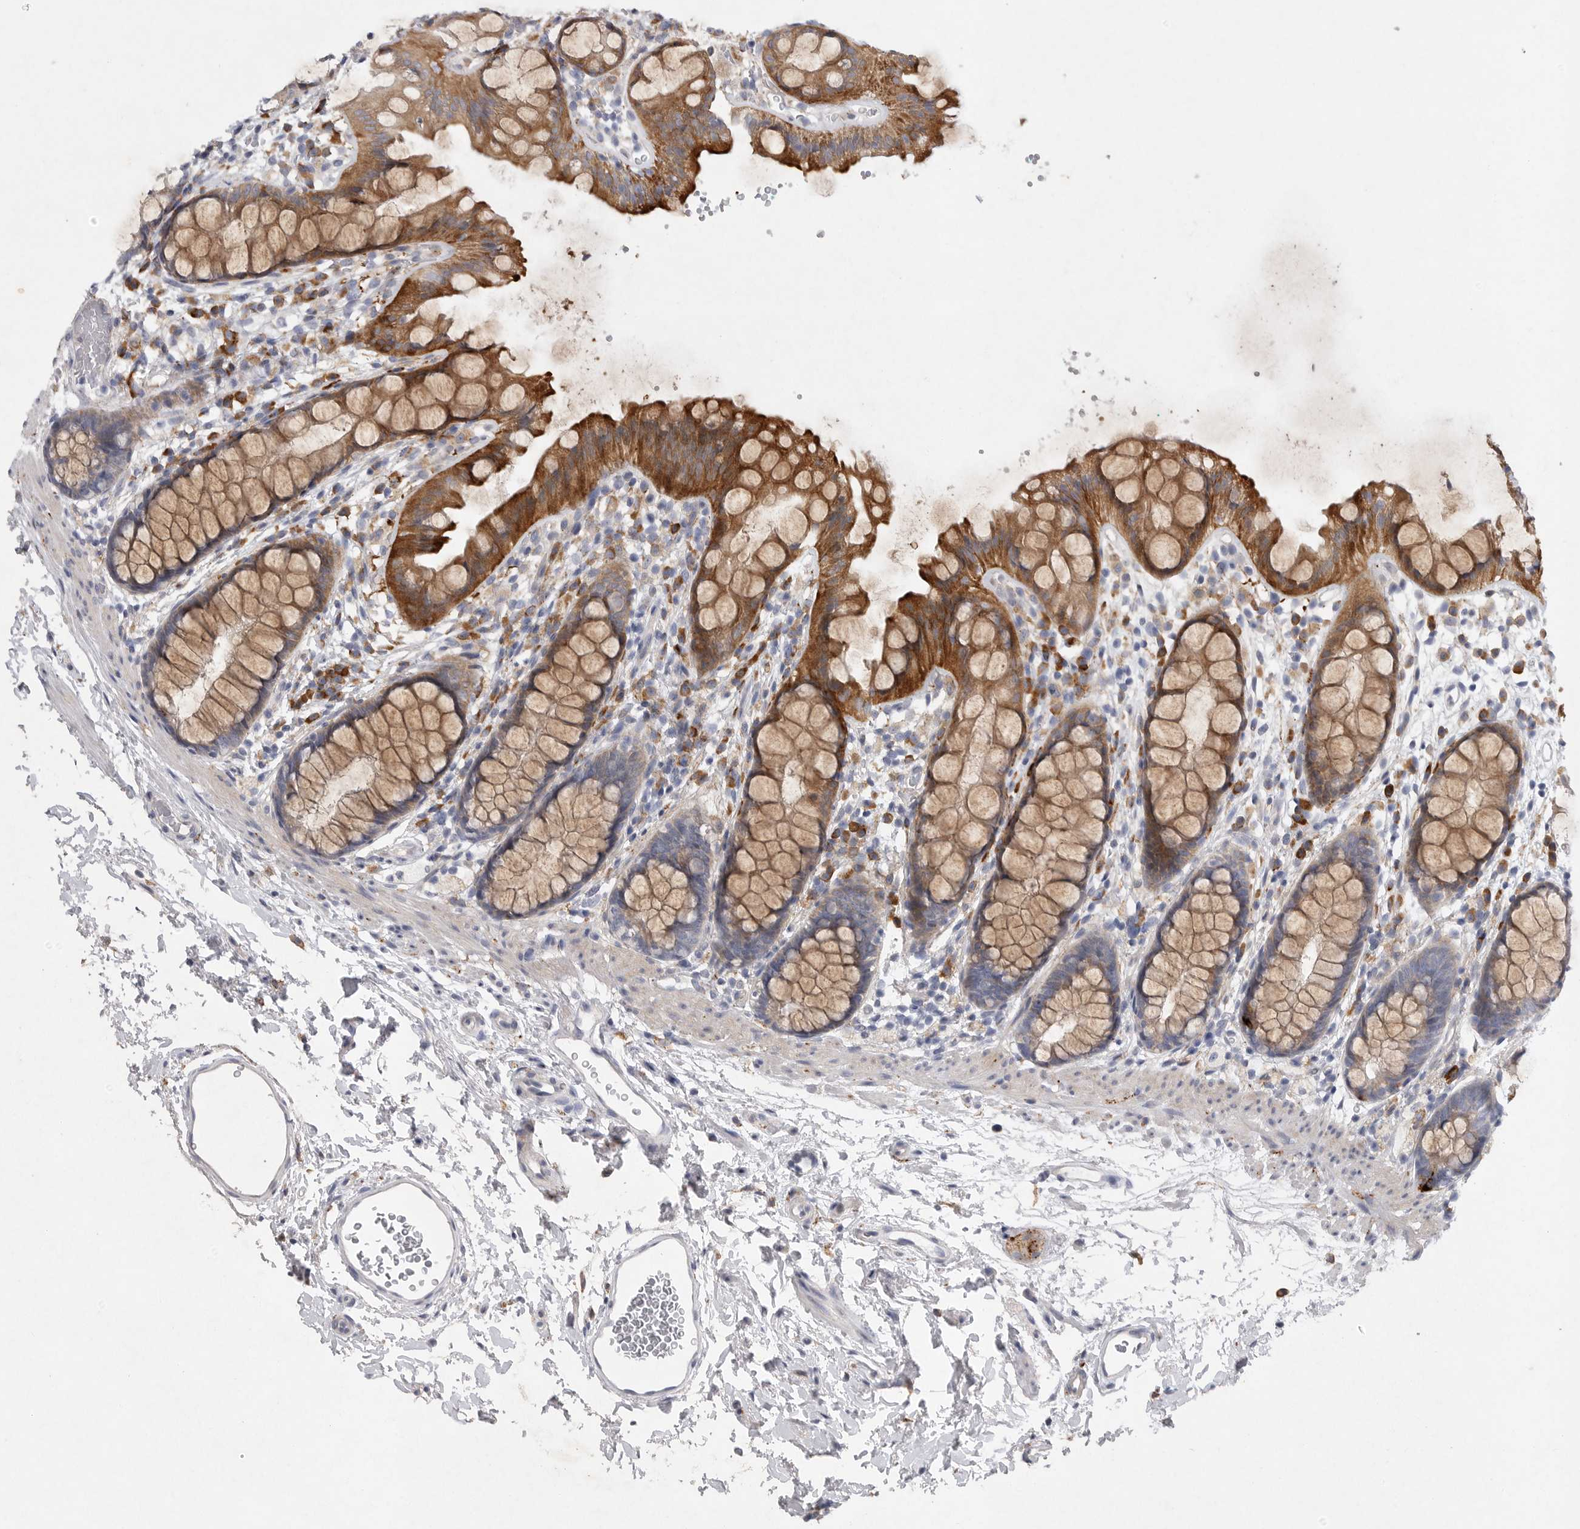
{"staining": {"intensity": "moderate", "quantity": ">75%", "location": "cytoplasmic/membranous"}, "tissue": "rectum", "cell_type": "Glandular cells", "image_type": "normal", "snomed": [{"axis": "morphology", "description": "Normal tissue, NOS"}, {"axis": "topography", "description": "Rectum"}], "caption": "Glandular cells display medium levels of moderate cytoplasmic/membranous expression in approximately >75% of cells in unremarkable rectum. Nuclei are stained in blue.", "gene": "EDEM3", "patient": {"sex": "female", "age": 65}}